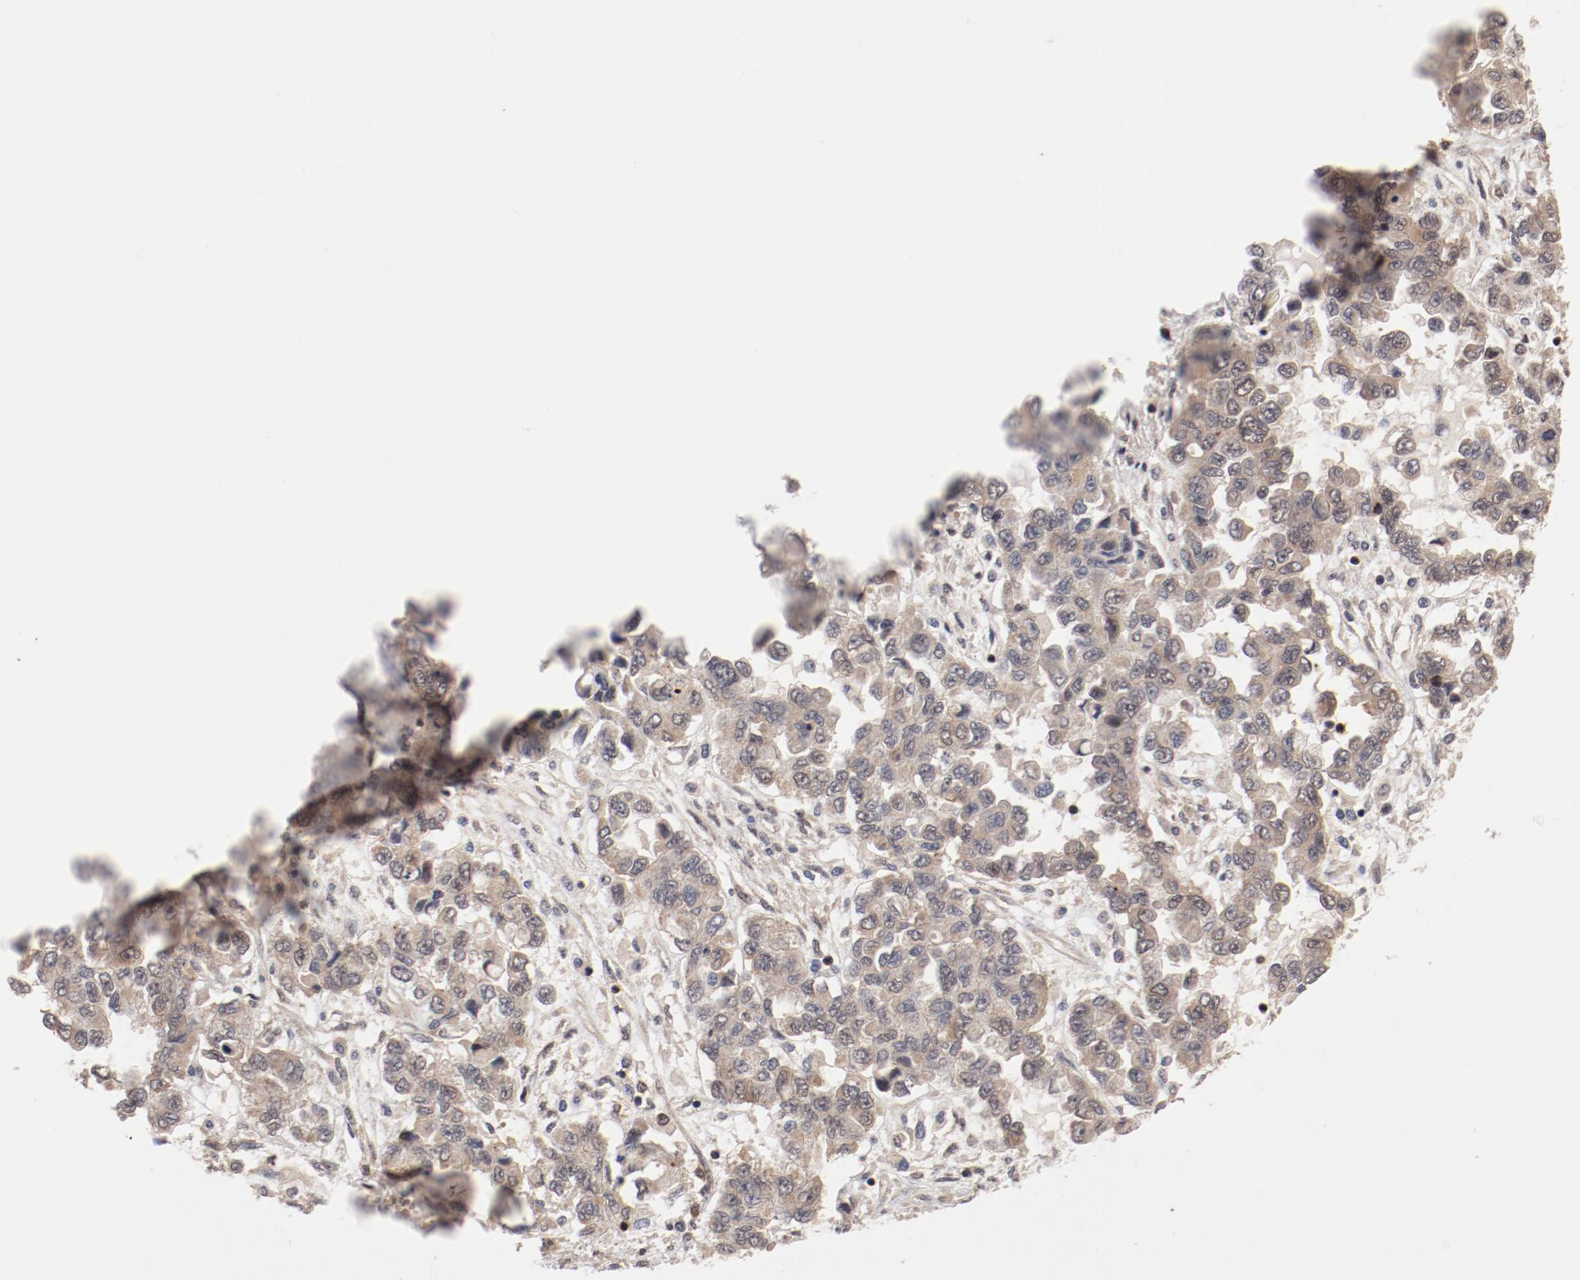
{"staining": {"intensity": "weak", "quantity": ">75%", "location": "cytoplasmic/membranous"}, "tissue": "ovarian cancer", "cell_type": "Tumor cells", "image_type": "cancer", "snomed": [{"axis": "morphology", "description": "Cystadenocarcinoma, serous, NOS"}, {"axis": "topography", "description": "Ovary"}], "caption": "A low amount of weak cytoplasmic/membranous expression is present in approximately >75% of tumor cells in ovarian serous cystadenocarcinoma tissue. Using DAB (brown) and hematoxylin (blue) stains, captured at high magnification using brightfield microscopy.", "gene": "GUF1", "patient": {"sex": "female", "age": 84}}